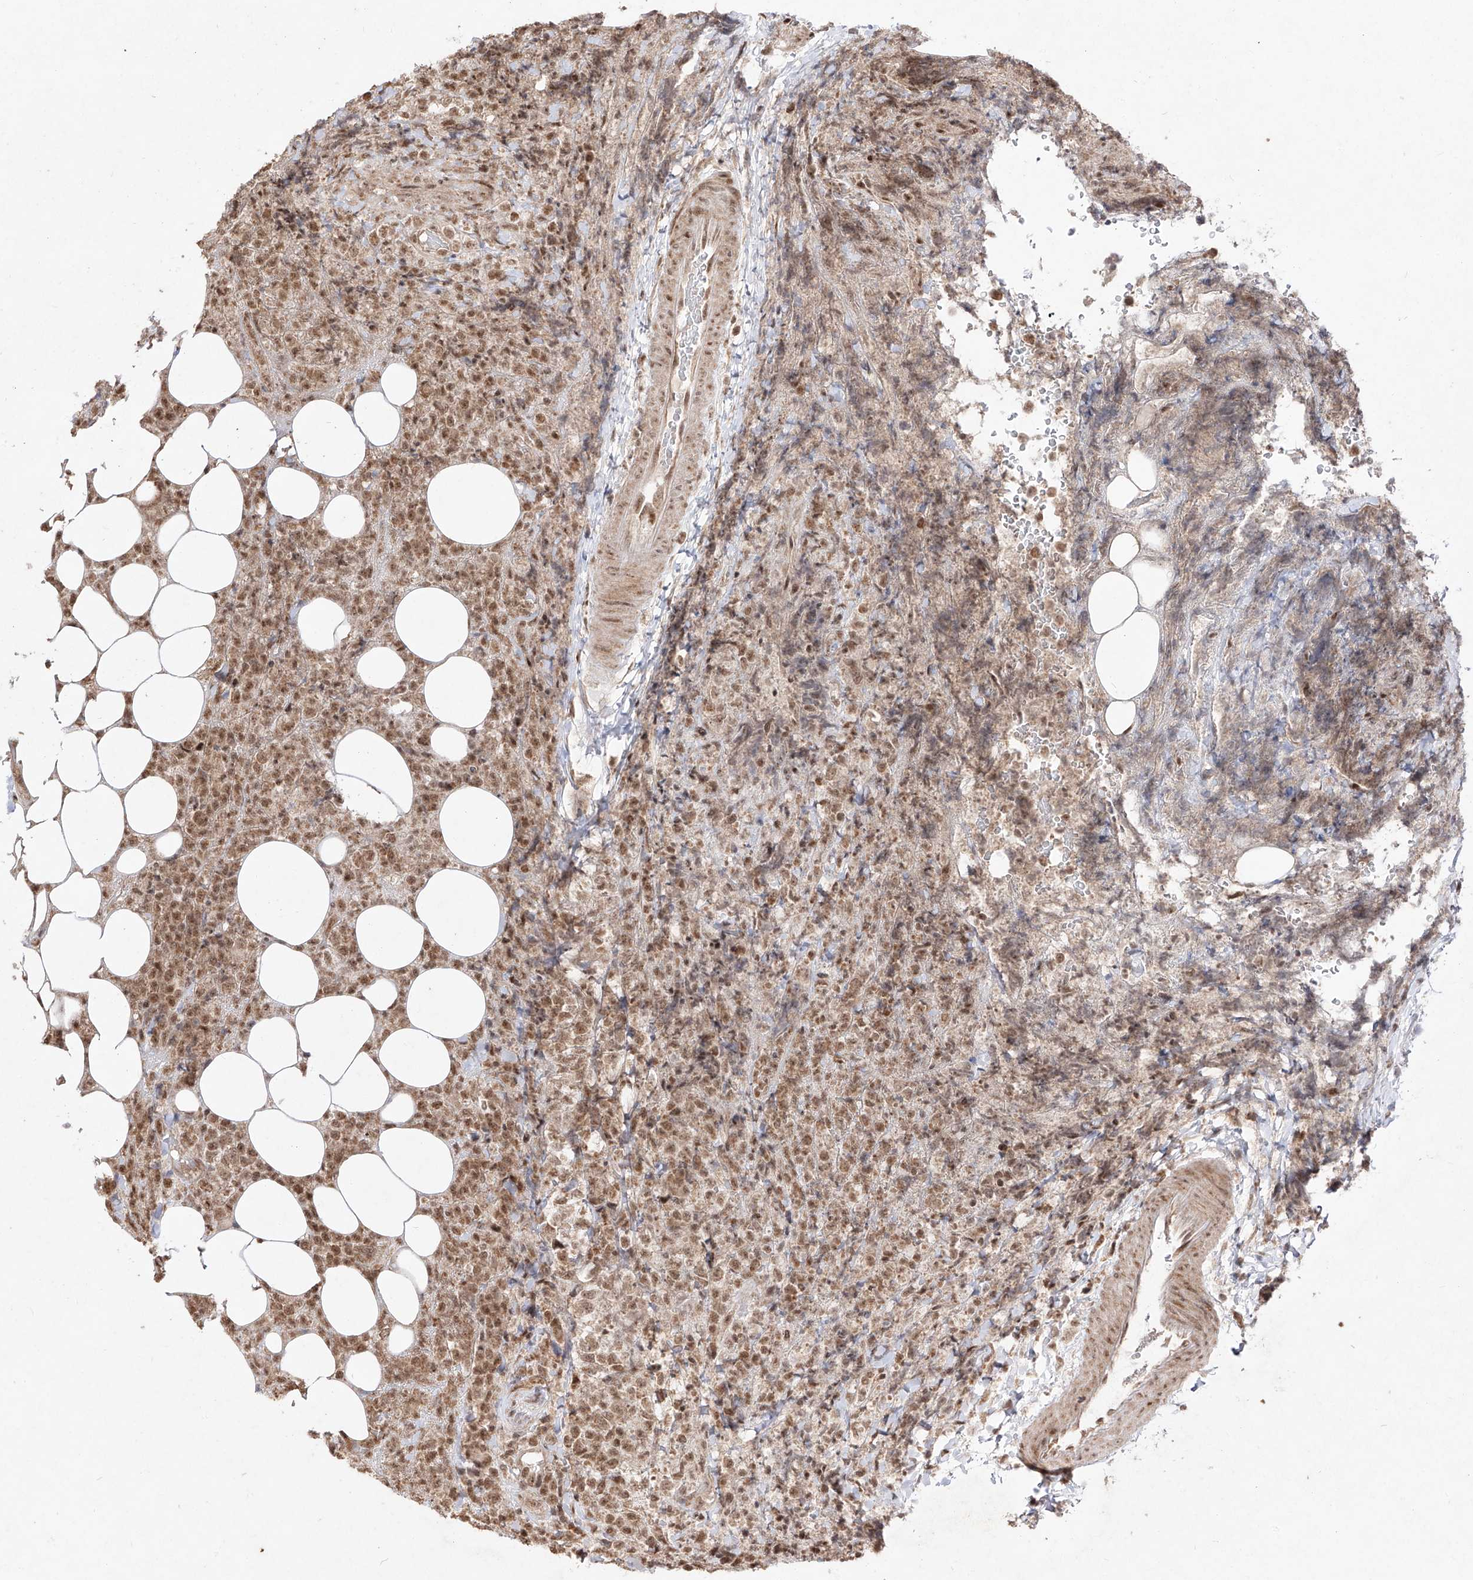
{"staining": {"intensity": "moderate", "quantity": ">75%", "location": "nuclear"}, "tissue": "lymphoma", "cell_type": "Tumor cells", "image_type": "cancer", "snomed": [{"axis": "morphology", "description": "Malignant lymphoma, non-Hodgkin's type, High grade"}, {"axis": "topography", "description": "Lymph node"}], "caption": "Lymphoma was stained to show a protein in brown. There is medium levels of moderate nuclear expression in approximately >75% of tumor cells. The protein of interest is shown in brown color, while the nuclei are stained blue.", "gene": "SNRNP27", "patient": {"sex": "male", "age": 13}}